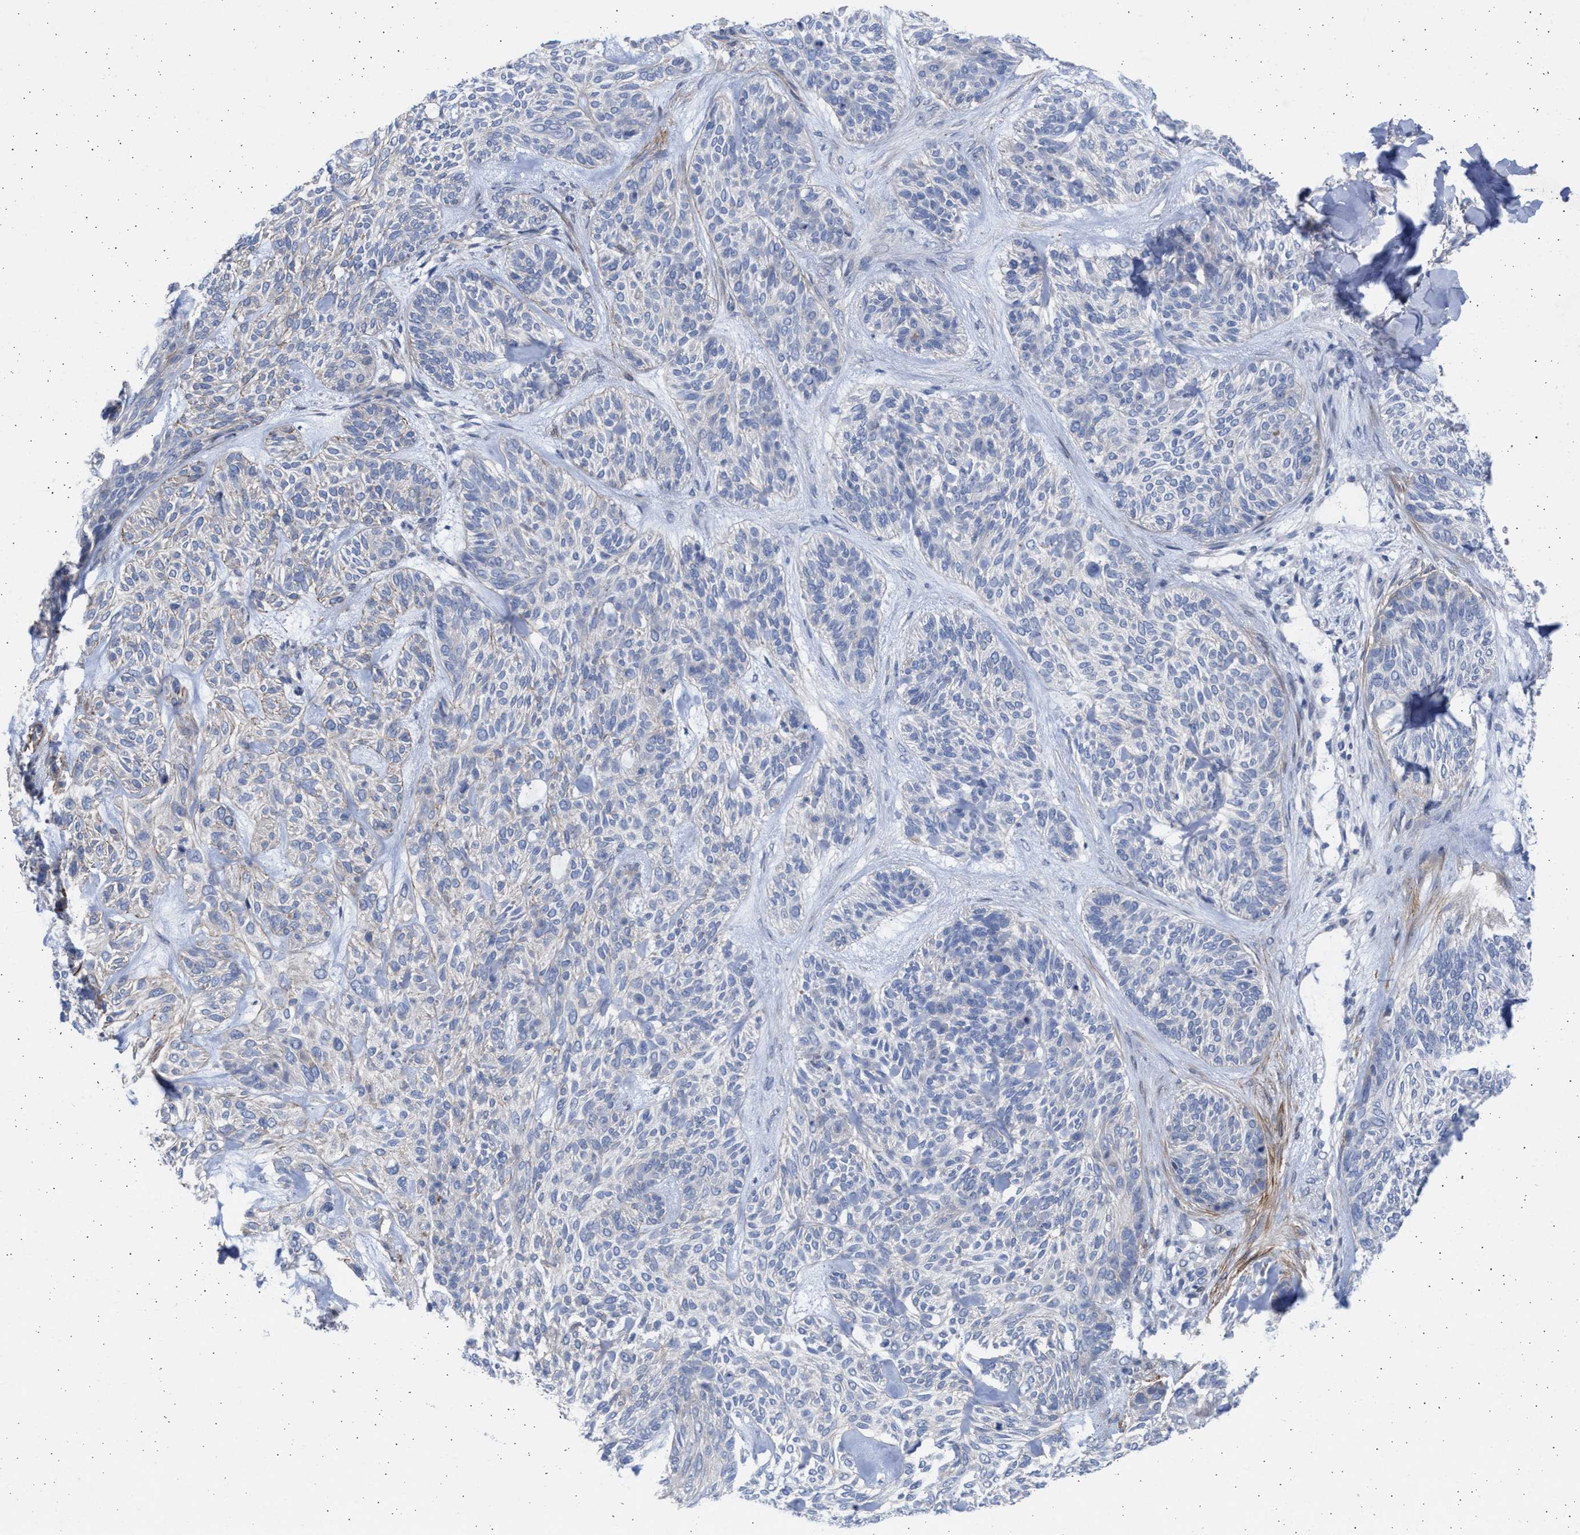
{"staining": {"intensity": "negative", "quantity": "none", "location": "none"}, "tissue": "skin cancer", "cell_type": "Tumor cells", "image_type": "cancer", "snomed": [{"axis": "morphology", "description": "Basal cell carcinoma"}, {"axis": "topography", "description": "Skin"}], "caption": "Protein analysis of skin cancer (basal cell carcinoma) reveals no significant staining in tumor cells.", "gene": "NBR1", "patient": {"sex": "male", "age": 55}}